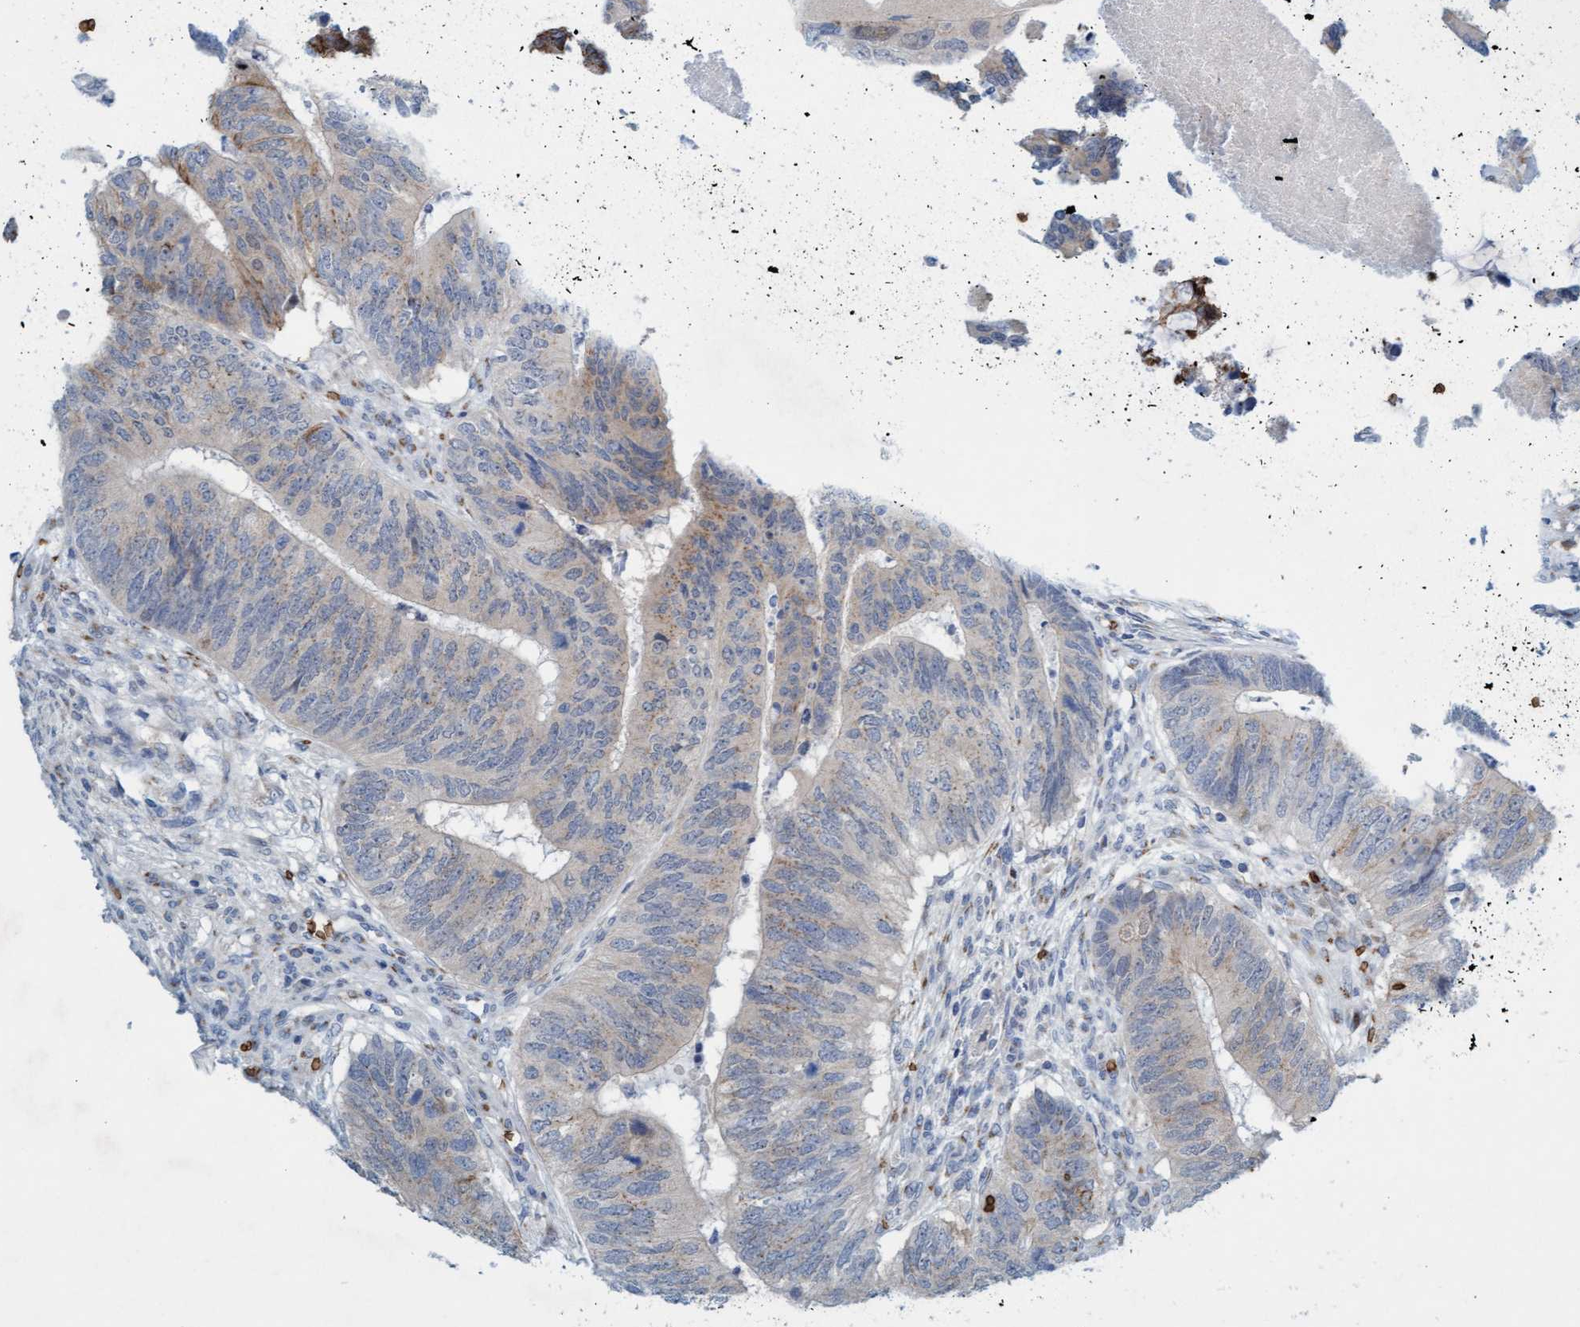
{"staining": {"intensity": "weak", "quantity": "<25%", "location": "cytoplasmic/membranous"}, "tissue": "colorectal cancer", "cell_type": "Tumor cells", "image_type": "cancer", "snomed": [{"axis": "morphology", "description": "Adenocarcinoma, NOS"}, {"axis": "topography", "description": "Colon"}], "caption": "Immunohistochemical staining of human colorectal cancer exhibits no significant expression in tumor cells.", "gene": "SPEM2", "patient": {"sex": "female", "age": 67}}